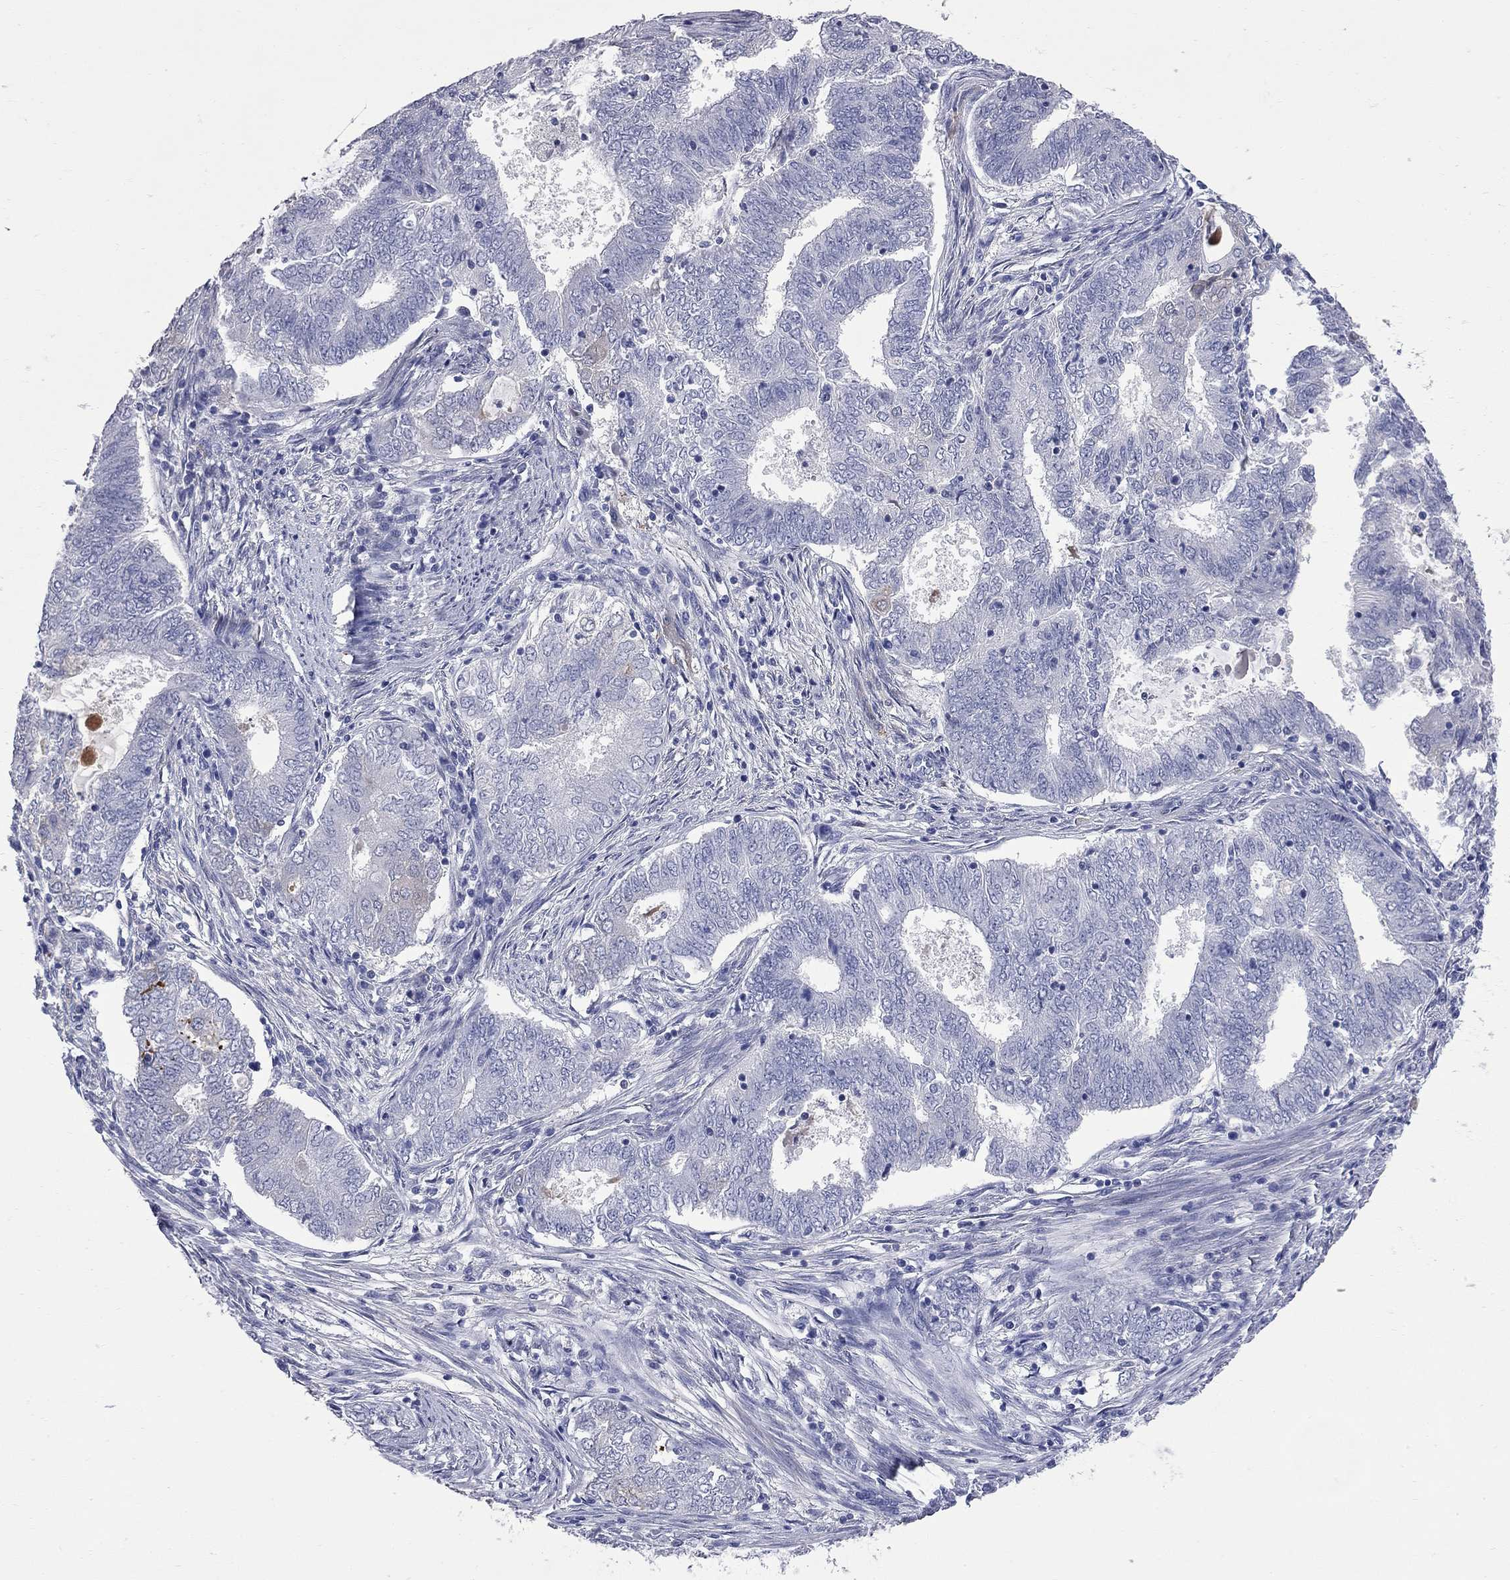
{"staining": {"intensity": "negative", "quantity": "none", "location": "none"}, "tissue": "endometrial cancer", "cell_type": "Tumor cells", "image_type": "cancer", "snomed": [{"axis": "morphology", "description": "Adenocarcinoma, NOS"}, {"axis": "topography", "description": "Endometrium"}], "caption": "Immunohistochemical staining of human adenocarcinoma (endometrial) displays no significant positivity in tumor cells.", "gene": "FAM221B", "patient": {"sex": "female", "age": 62}}